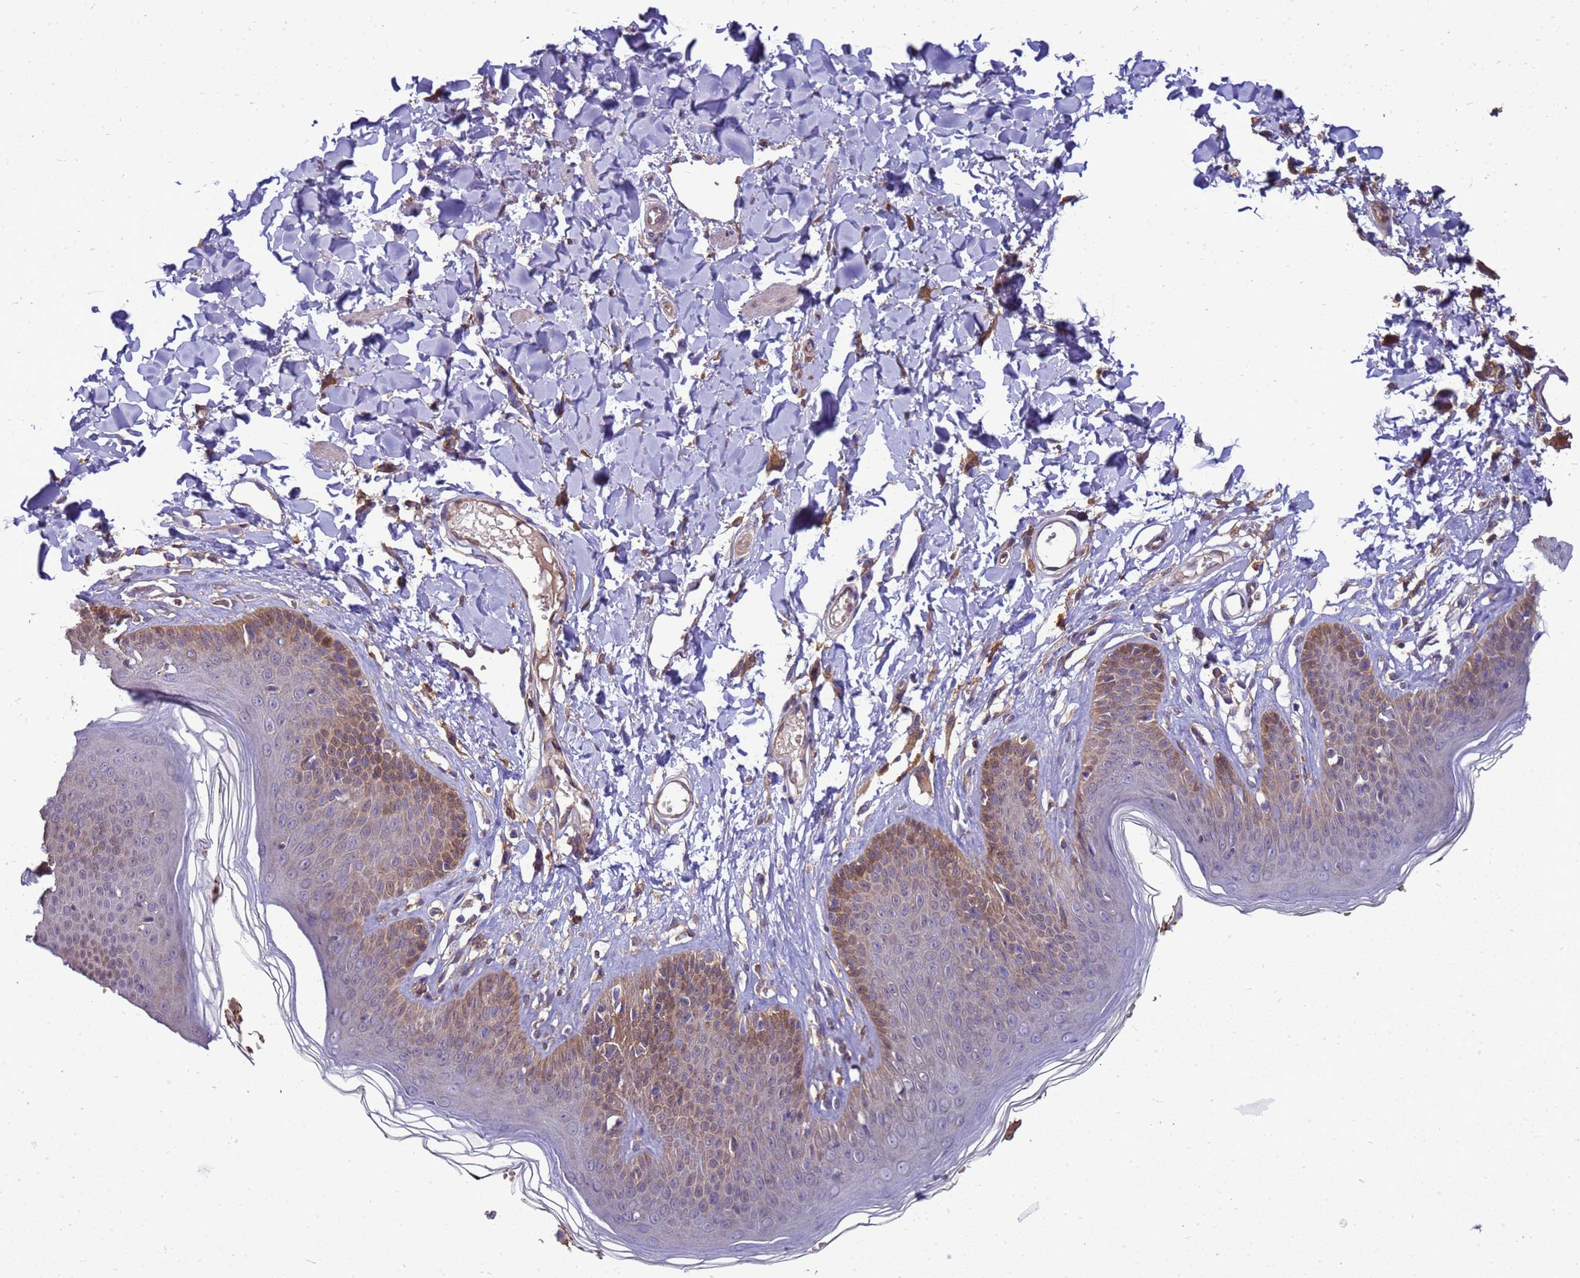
{"staining": {"intensity": "moderate", "quantity": "25%-75%", "location": "cytoplasmic/membranous,nuclear"}, "tissue": "skin", "cell_type": "Epidermal cells", "image_type": "normal", "snomed": [{"axis": "morphology", "description": "Normal tissue, NOS"}, {"axis": "morphology", "description": "Squamous cell carcinoma, NOS"}, {"axis": "topography", "description": "Vulva"}], "caption": "Brown immunohistochemical staining in benign skin reveals moderate cytoplasmic/membranous,nuclear expression in about 25%-75% of epidermal cells.", "gene": "EIF4EBP3", "patient": {"sex": "female", "age": 85}}